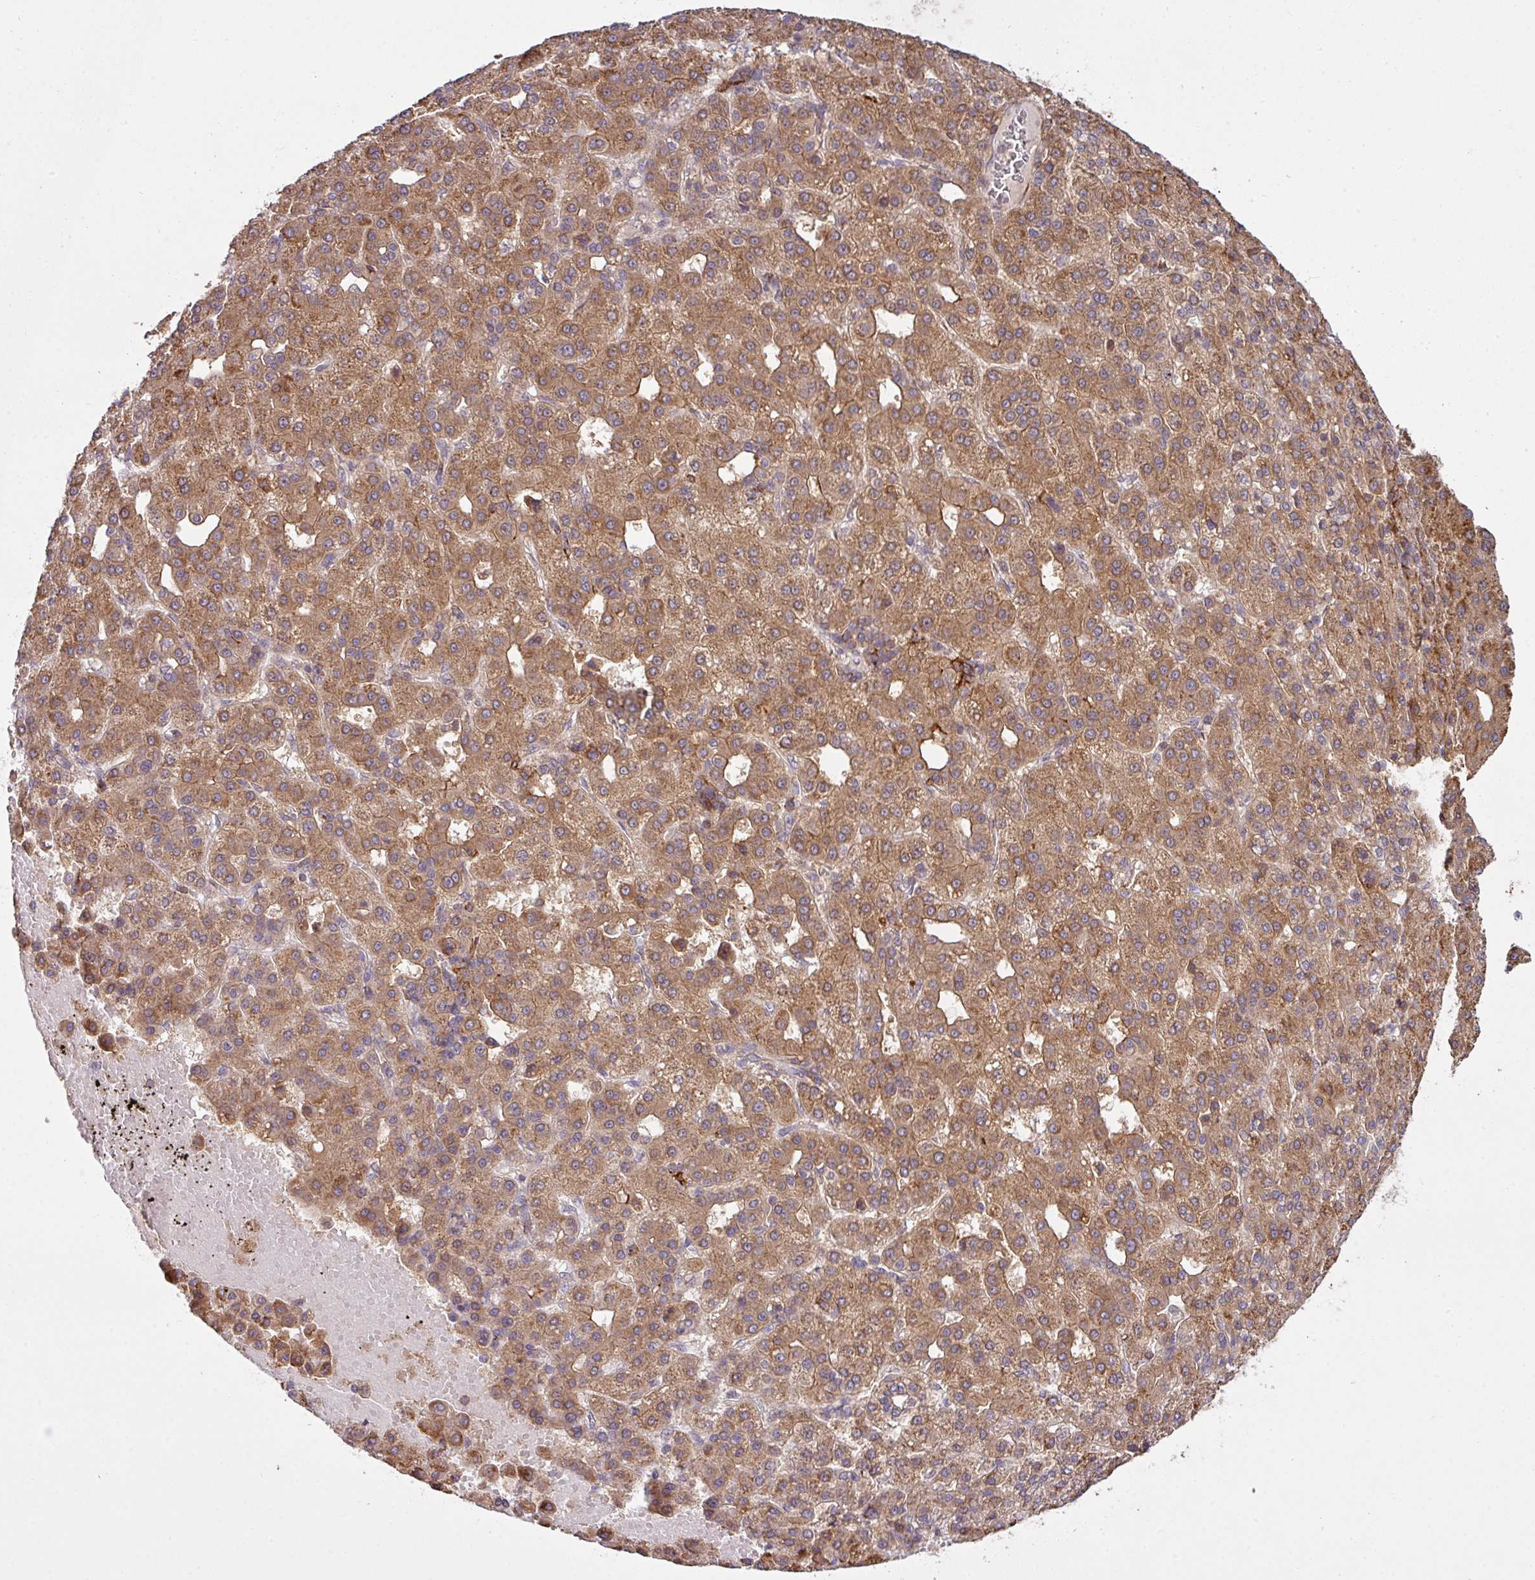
{"staining": {"intensity": "moderate", "quantity": ">75%", "location": "cytoplasmic/membranous"}, "tissue": "liver cancer", "cell_type": "Tumor cells", "image_type": "cancer", "snomed": [{"axis": "morphology", "description": "Carcinoma, Hepatocellular, NOS"}, {"axis": "topography", "description": "Liver"}], "caption": "Brown immunohistochemical staining in human liver cancer reveals moderate cytoplasmic/membranous staining in approximately >75% of tumor cells.", "gene": "ZC2HC1C", "patient": {"sex": "male", "age": 65}}